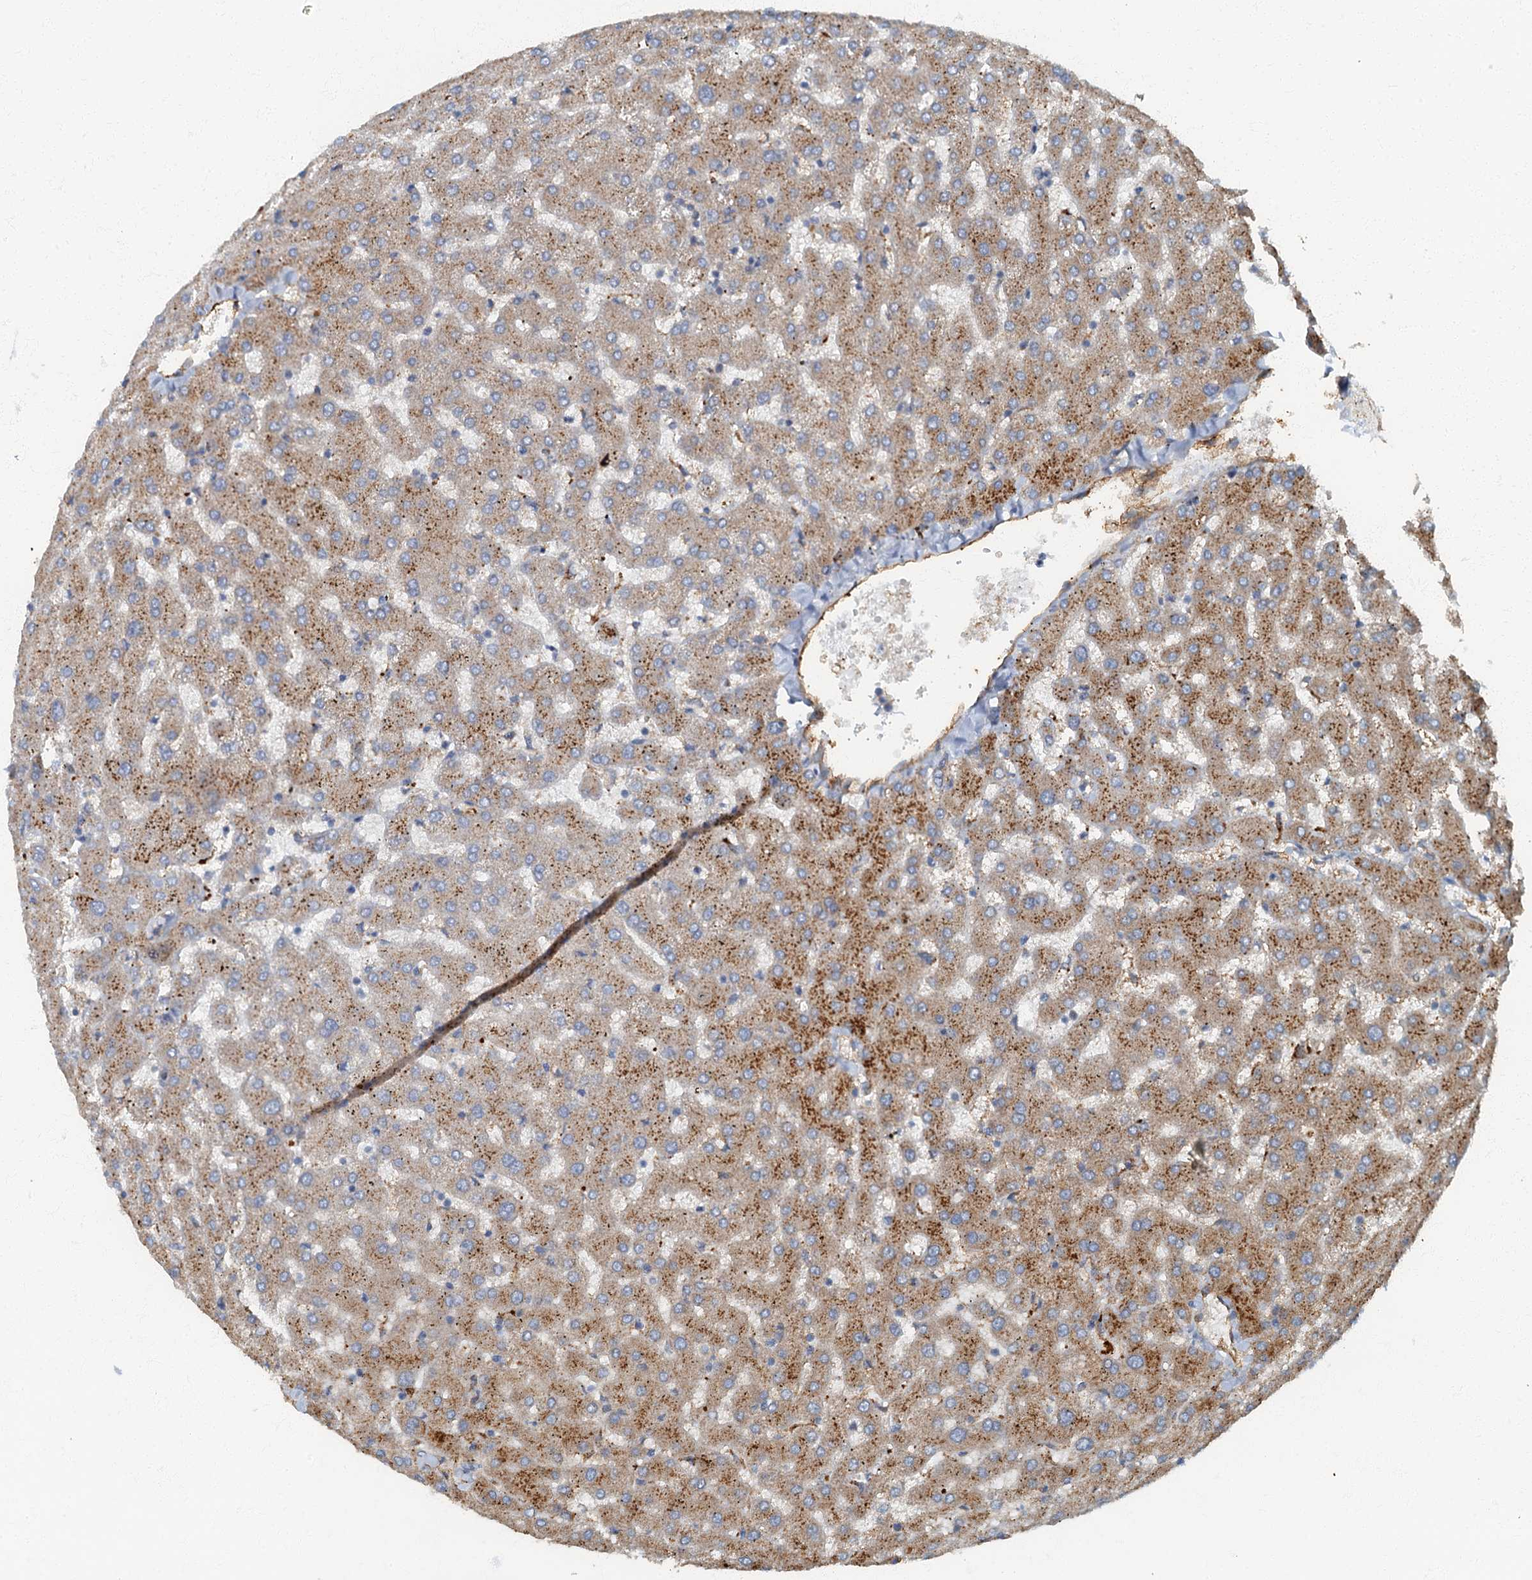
{"staining": {"intensity": "negative", "quantity": "none", "location": "none"}, "tissue": "liver", "cell_type": "Cholangiocytes", "image_type": "normal", "snomed": [{"axis": "morphology", "description": "Normal tissue, NOS"}, {"axis": "topography", "description": "Liver"}], "caption": "Immunohistochemistry (IHC) of benign human liver exhibits no positivity in cholangiocytes. (Immunohistochemistry, brightfield microscopy, high magnification).", "gene": "ARL11", "patient": {"sex": "female", "age": 63}}